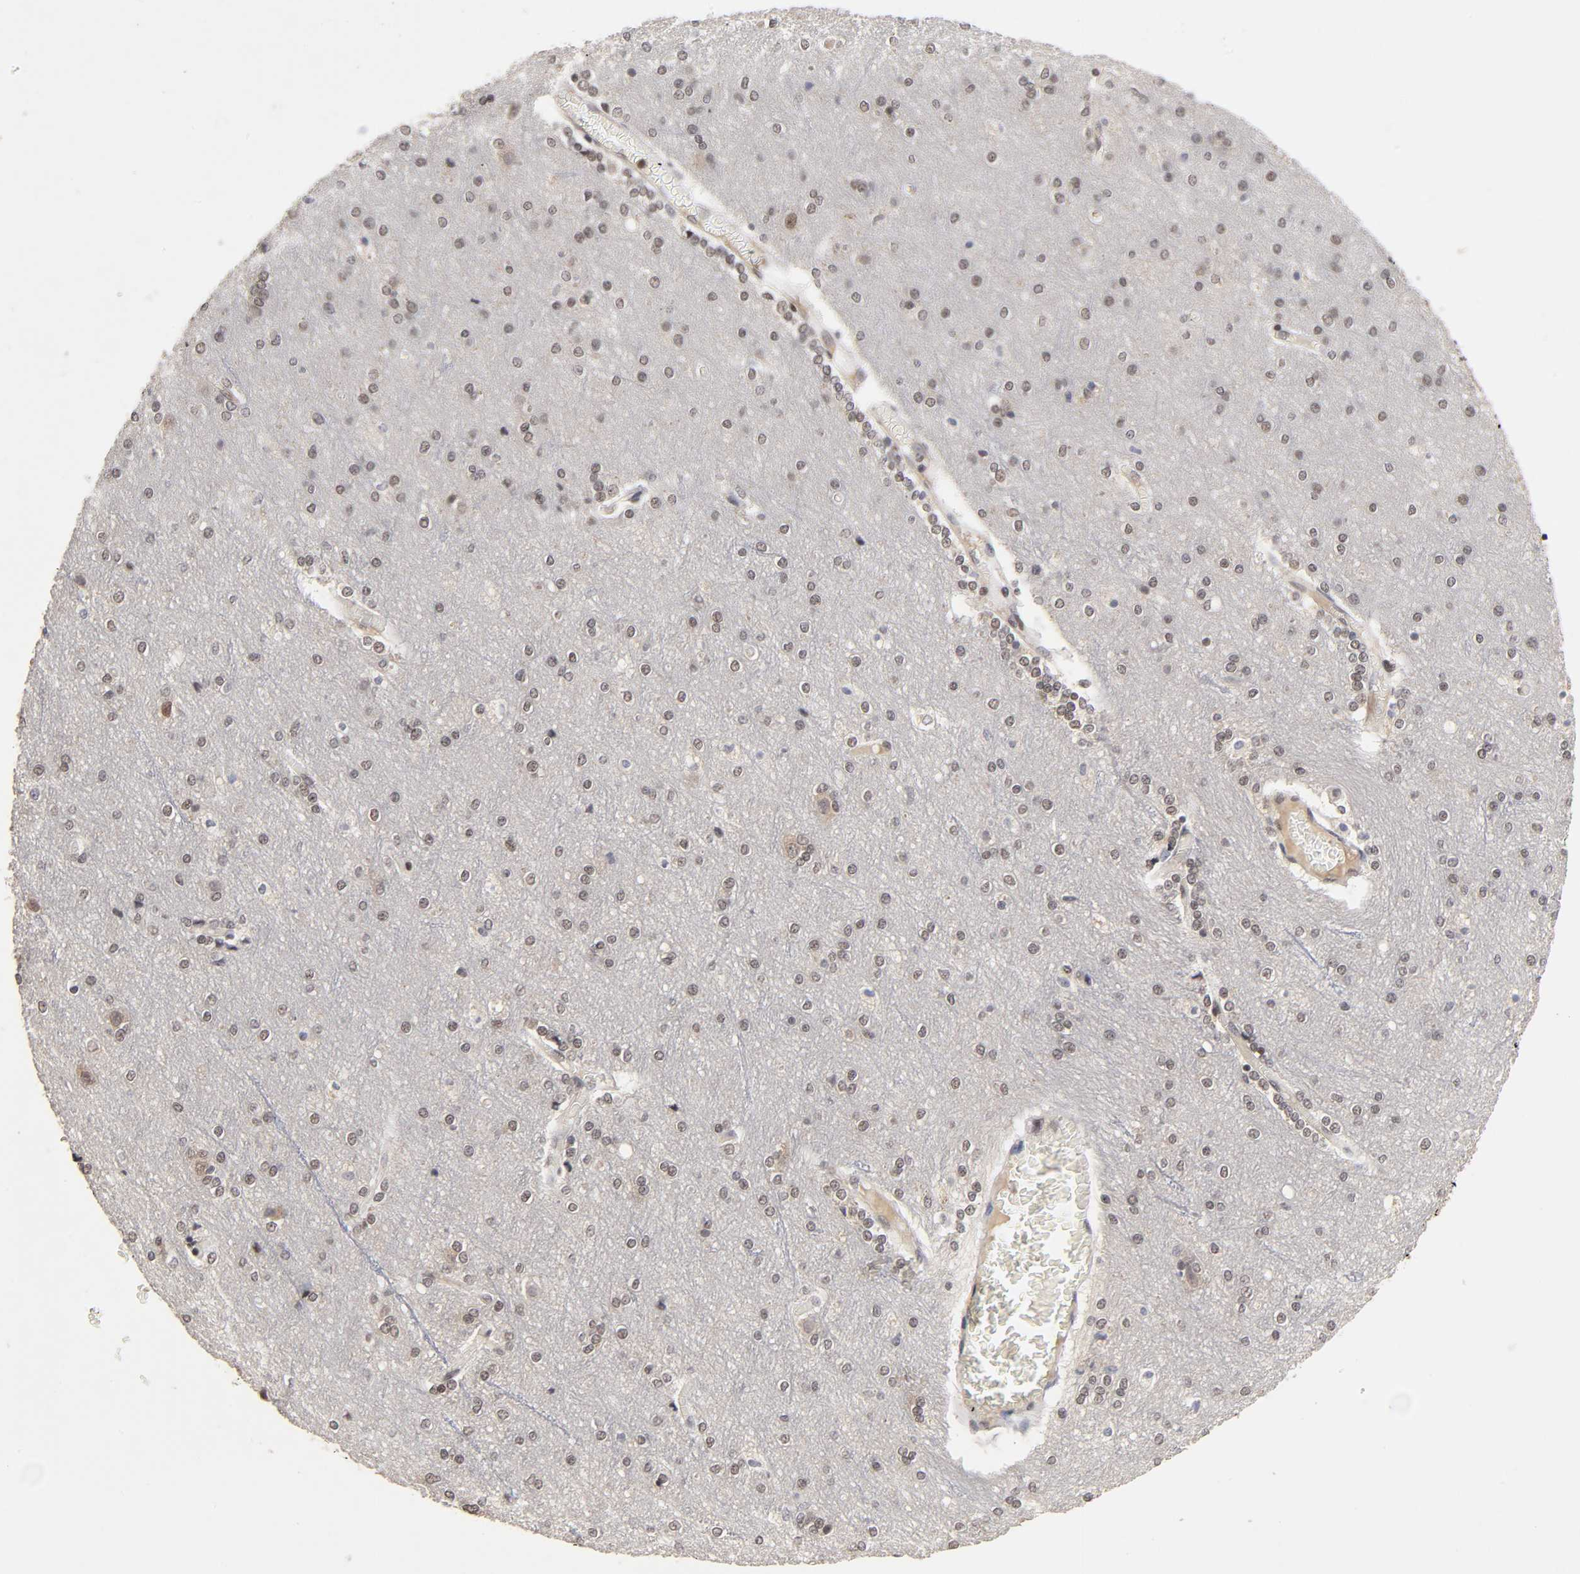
{"staining": {"intensity": "weak", "quantity": ">75%", "location": "nuclear"}, "tissue": "cerebral cortex", "cell_type": "Endothelial cells", "image_type": "normal", "snomed": [{"axis": "morphology", "description": "Normal tissue, NOS"}, {"axis": "topography", "description": "Cerebral cortex"}], "caption": "Immunohistochemistry (DAB (3,3'-diaminobenzidine)) staining of unremarkable cerebral cortex displays weak nuclear protein expression in about >75% of endothelial cells.", "gene": "EP300", "patient": {"sex": "female", "age": 54}}